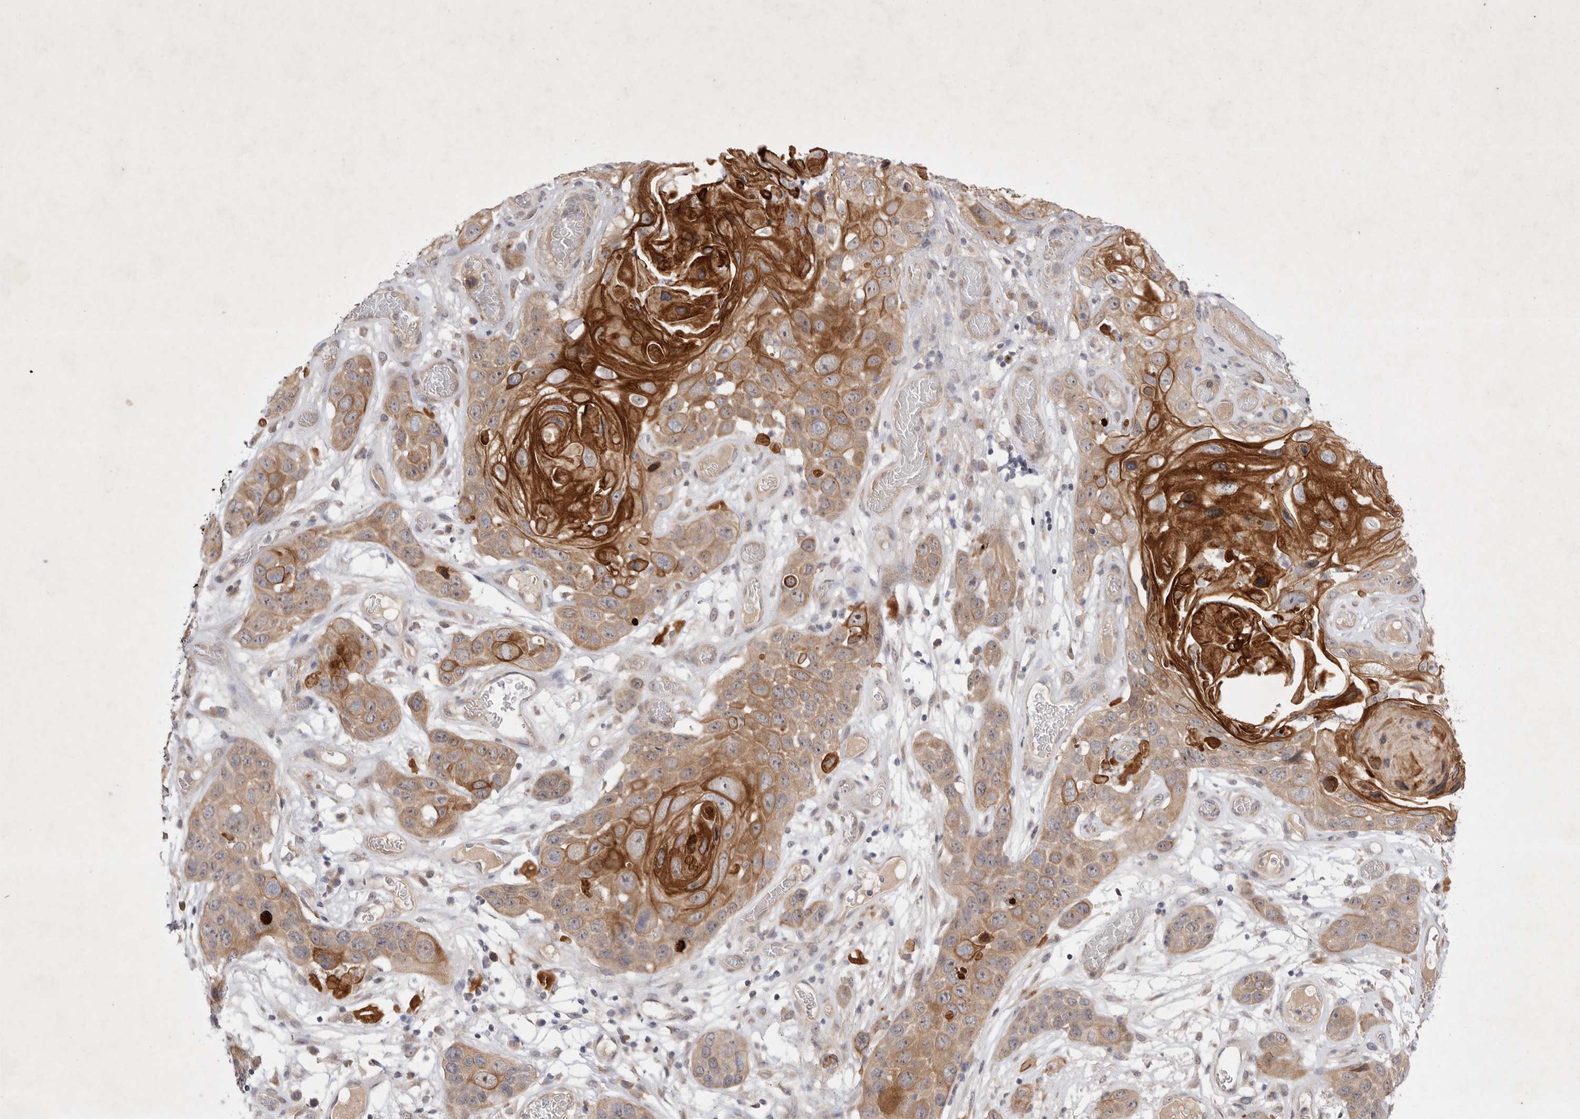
{"staining": {"intensity": "strong", "quantity": ">75%", "location": "cytoplasmic/membranous"}, "tissue": "skin cancer", "cell_type": "Tumor cells", "image_type": "cancer", "snomed": [{"axis": "morphology", "description": "Squamous cell carcinoma, NOS"}, {"axis": "topography", "description": "Skin"}], "caption": "The histopathology image exhibits staining of skin squamous cell carcinoma, revealing strong cytoplasmic/membranous protein staining (brown color) within tumor cells.", "gene": "PTPDC1", "patient": {"sex": "male", "age": 55}}